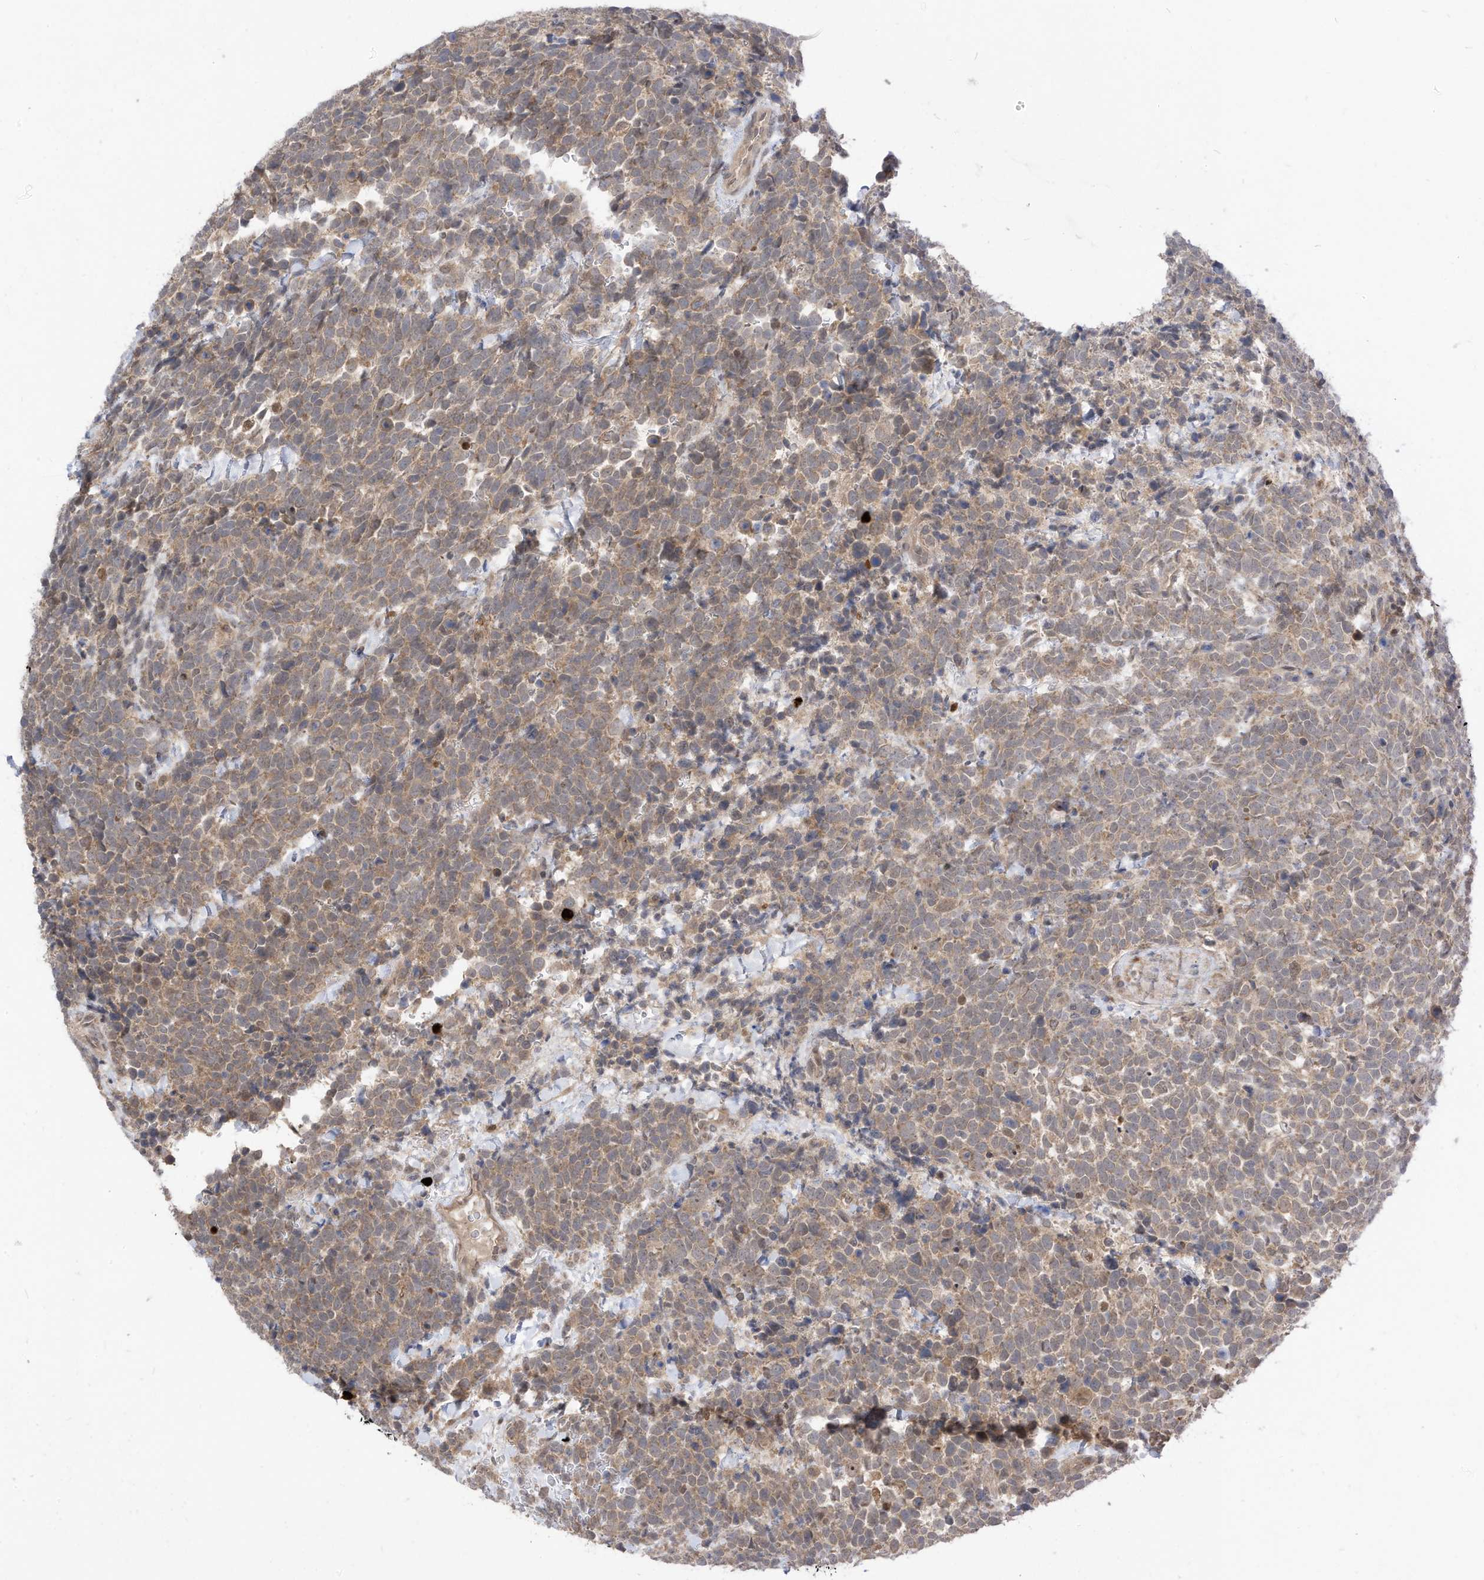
{"staining": {"intensity": "moderate", "quantity": "25%-75%", "location": "cytoplasmic/membranous"}, "tissue": "urothelial cancer", "cell_type": "Tumor cells", "image_type": "cancer", "snomed": [{"axis": "morphology", "description": "Urothelial carcinoma, High grade"}, {"axis": "topography", "description": "Urinary bladder"}], "caption": "Urothelial cancer stained for a protein displays moderate cytoplasmic/membranous positivity in tumor cells. (Brightfield microscopy of DAB IHC at high magnification).", "gene": "CNKSR1", "patient": {"sex": "female", "age": 82}}